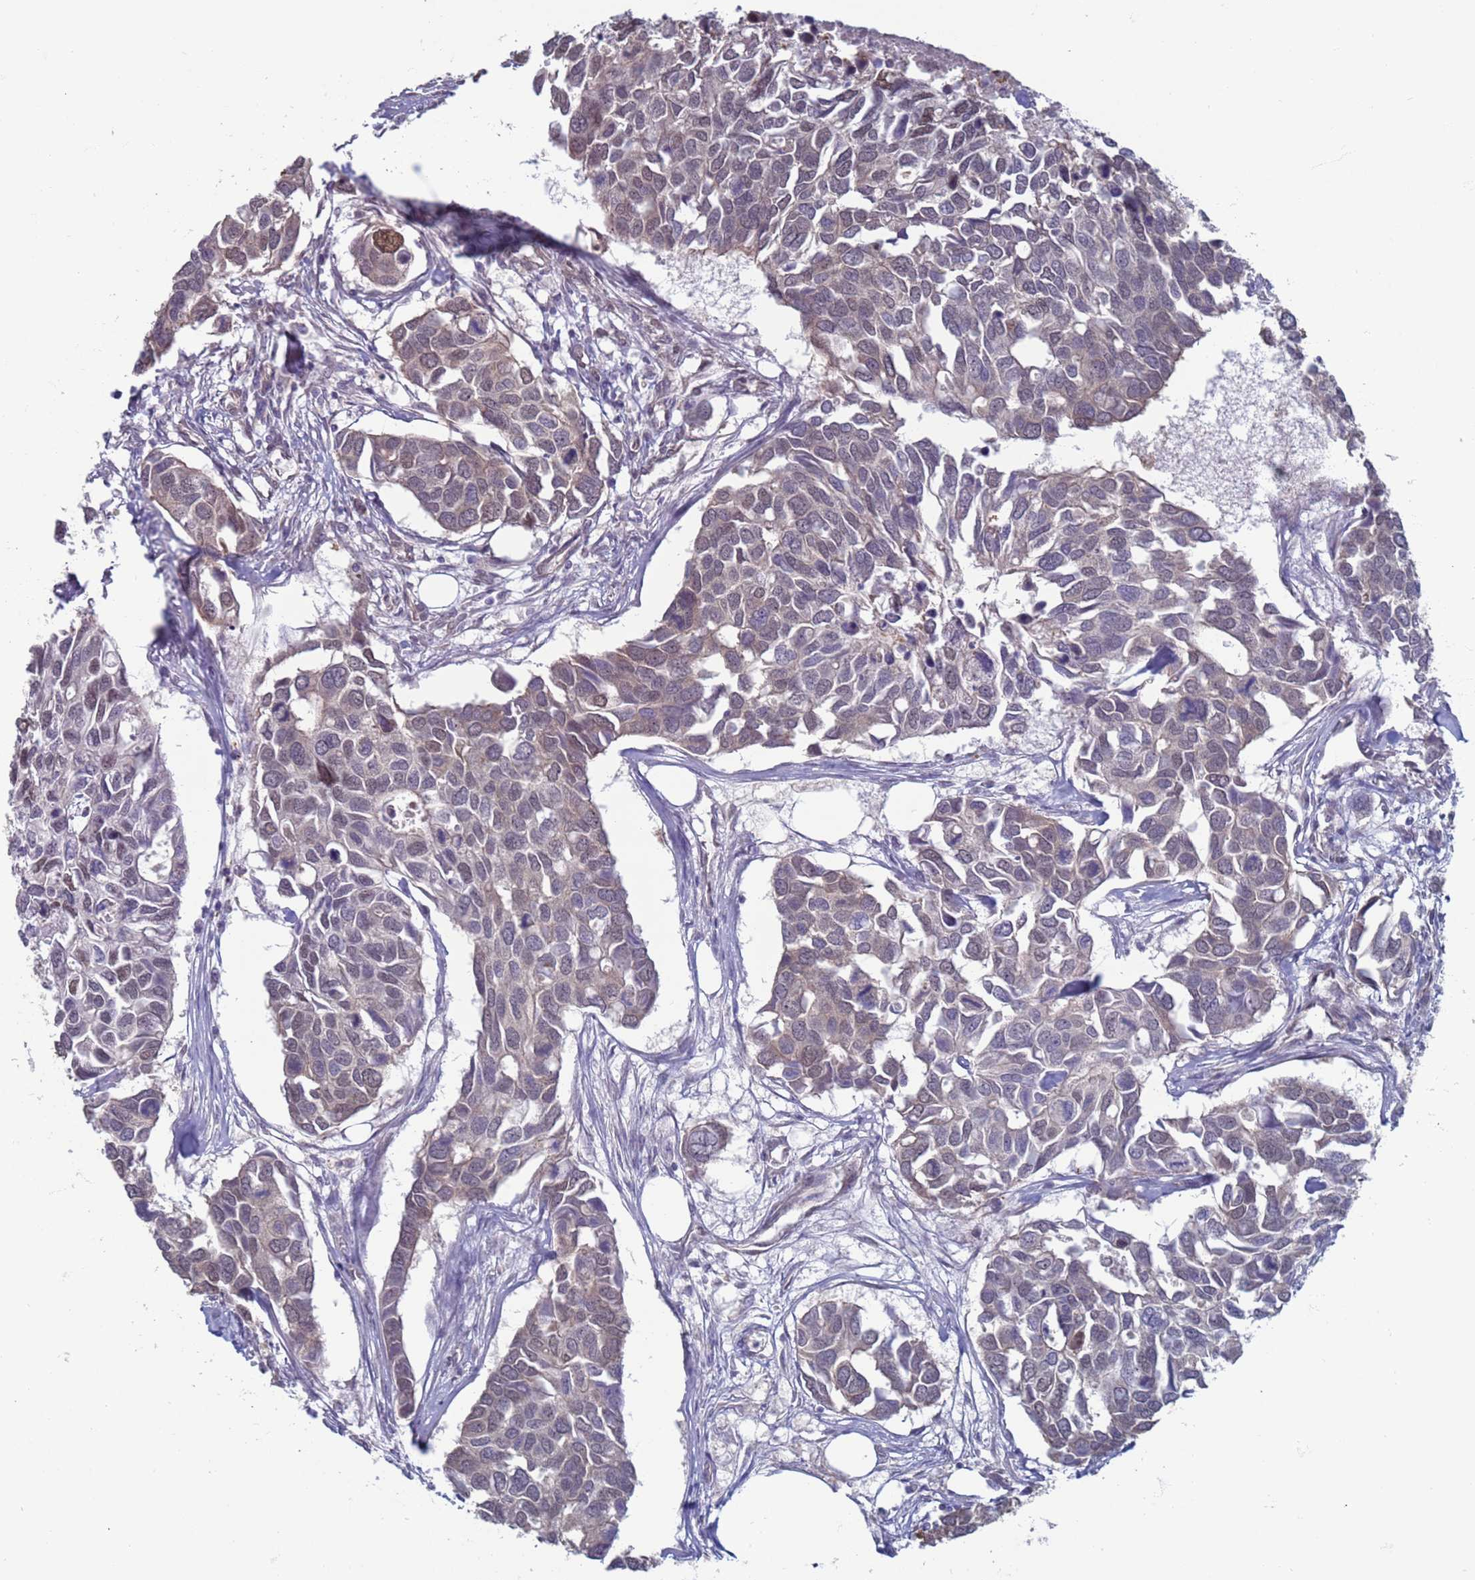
{"staining": {"intensity": "moderate", "quantity": "<25%", "location": "nuclear"}, "tissue": "breast cancer", "cell_type": "Tumor cells", "image_type": "cancer", "snomed": [{"axis": "morphology", "description": "Duct carcinoma"}, {"axis": "topography", "description": "Breast"}], "caption": "Moderate nuclear positivity is present in approximately <25% of tumor cells in breast cancer.", "gene": "SAE1", "patient": {"sex": "female", "age": 83}}